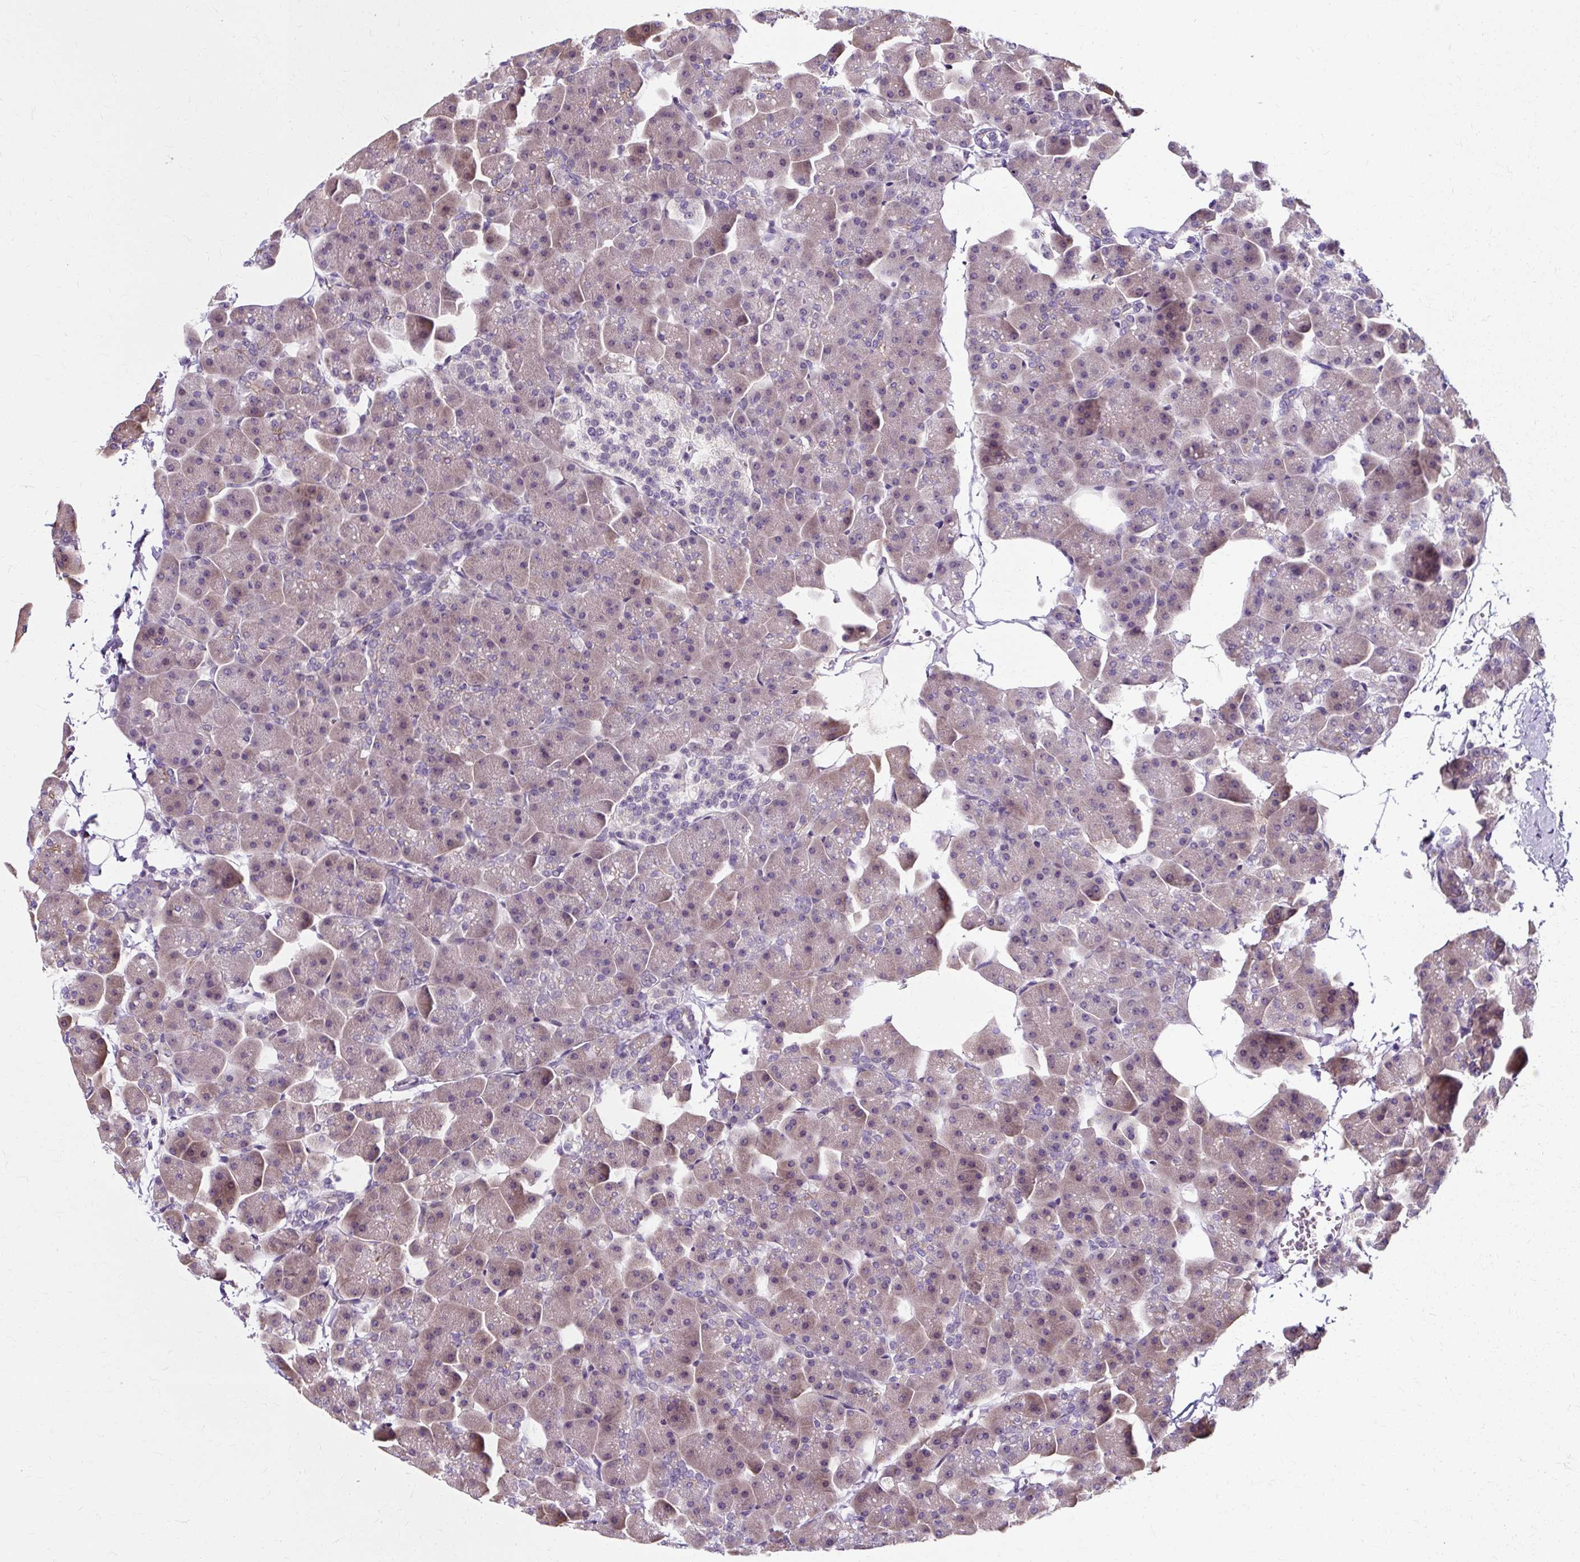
{"staining": {"intensity": "weak", "quantity": ">75%", "location": "cytoplasmic/membranous,nuclear"}, "tissue": "pancreas", "cell_type": "Exocrine glandular cells", "image_type": "normal", "snomed": [{"axis": "morphology", "description": "Normal tissue, NOS"}, {"axis": "topography", "description": "Pancreas"}], "caption": "Brown immunohistochemical staining in benign pancreas exhibits weak cytoplasmic/membranous,nuclear expression in about >75% of exocrine glandular cells. (IHC, brightfield microscopy, high magnification).", "gene": "ZNF555", "patient": {"sex": "male", "age": 35}}